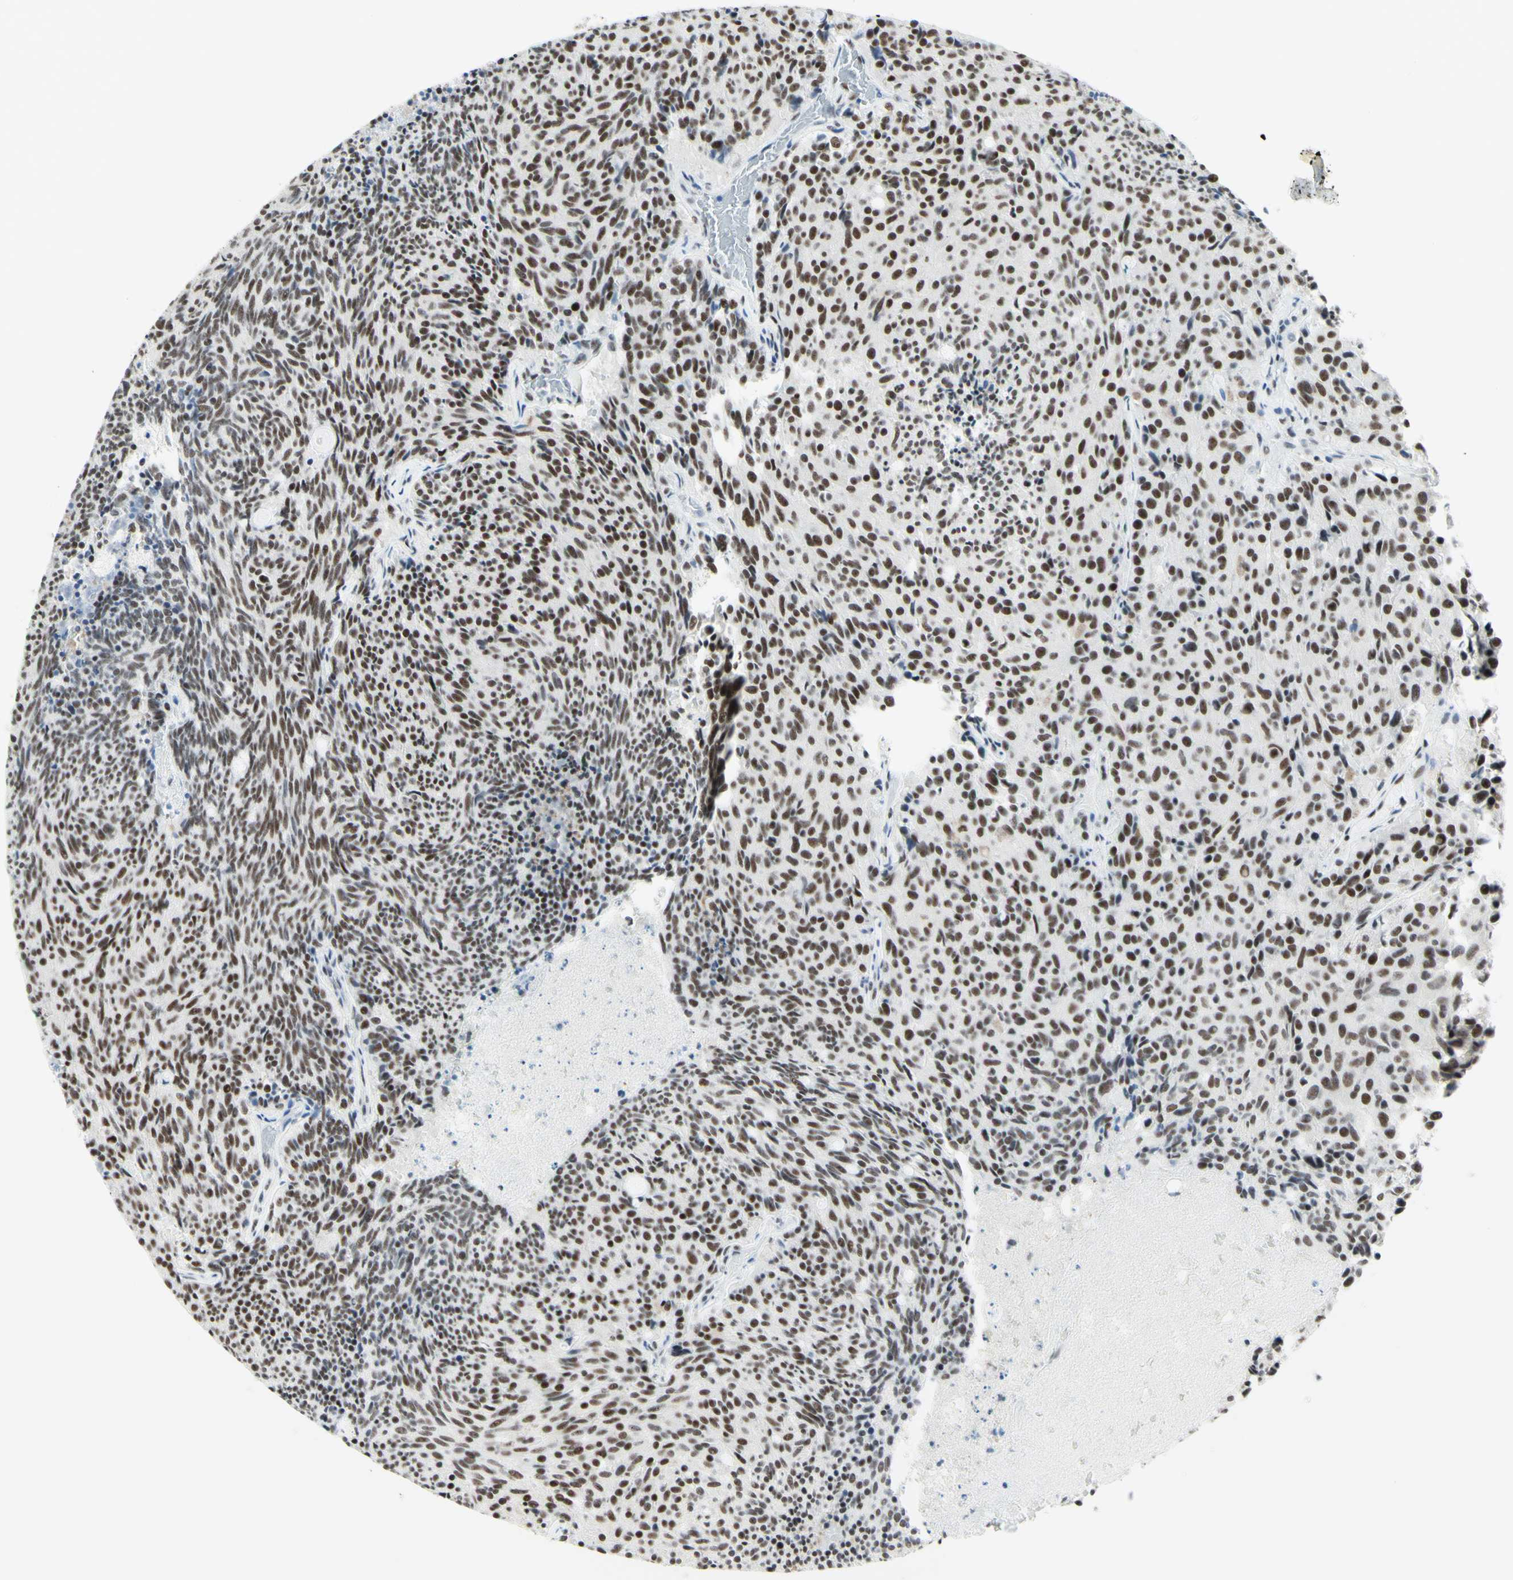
{"staining": {"intensity": "moderate", "quantity": "25%-75%", "location": "nuclear"}, "tissue": "carcinoid", "cell_type": "Tumor cells", "image_type": "cancer", "snomed": [{"axis": "morphology", "description": "Carcinoid, malignant, NOS"}, {"axis": "topography", "description": "Pancreas"}], "caption": "A brown stain shows moderate nuclear expression of a protein in carcinoid tumor cells. (Stains: DAB in brown, nuclei in blue, Microscopy: brightfield microscopy at high magnification).", "gene": "WTAP", "patient": {"sex": "female", "age": 54}}